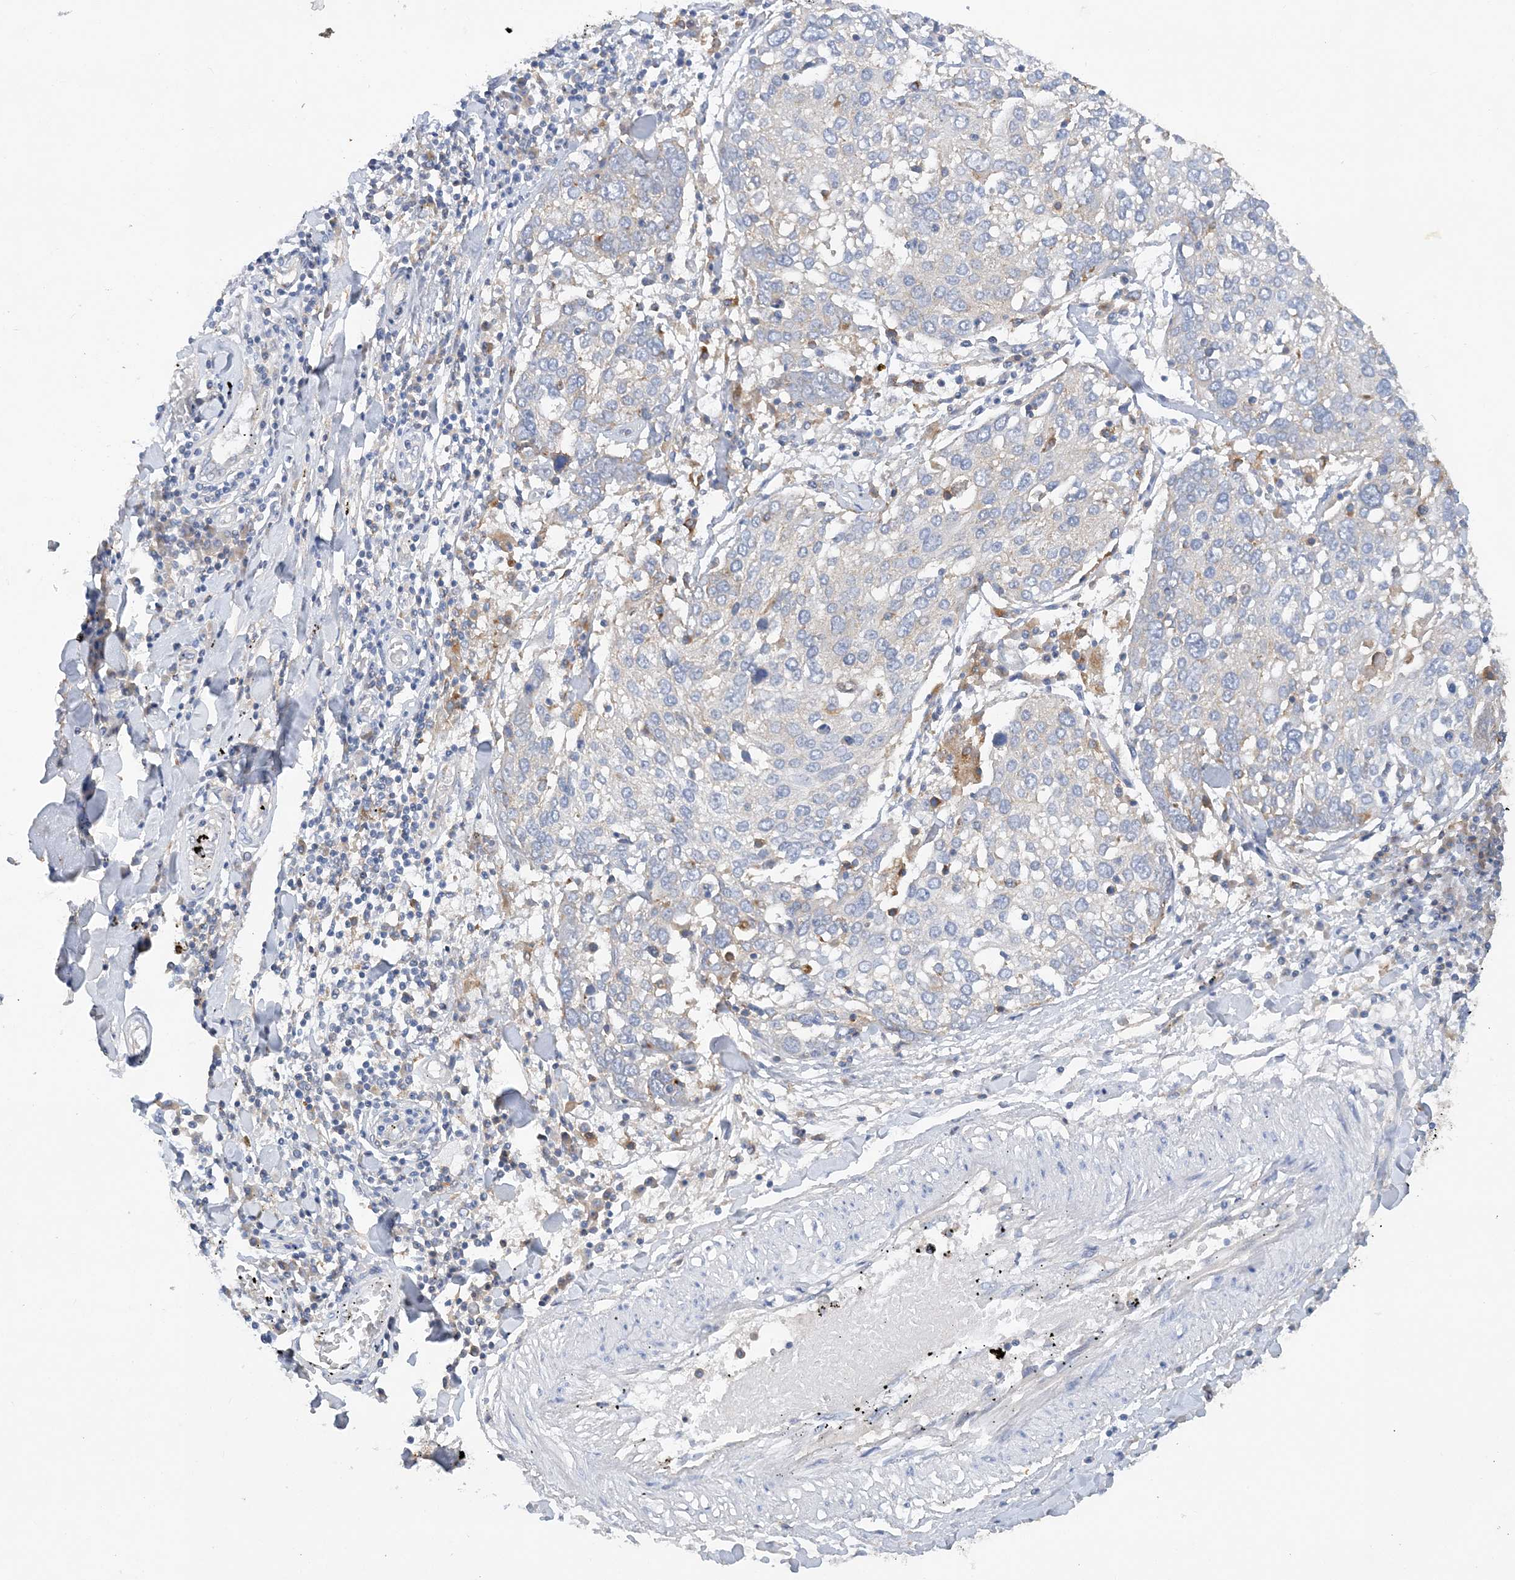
{"staining": {"intensity": "negative", "quantity": "none", "location": "none"}, "tissue": "lung cancer", "cell_type": "Tumor cells", "image_type": "cancer", "snomed": [{"axis": "morphology", "description": "Squamous cell carcinoma, NOS"}, {"axis": "topography", "description": "Lung"}], "caption": "An immunohistochemistry histopathology image of lung cancer is shown. There is no staining in tumor cells of lung cancer.", "gene": "GRINA", "patient": {"sex": "male", "age": 65}}